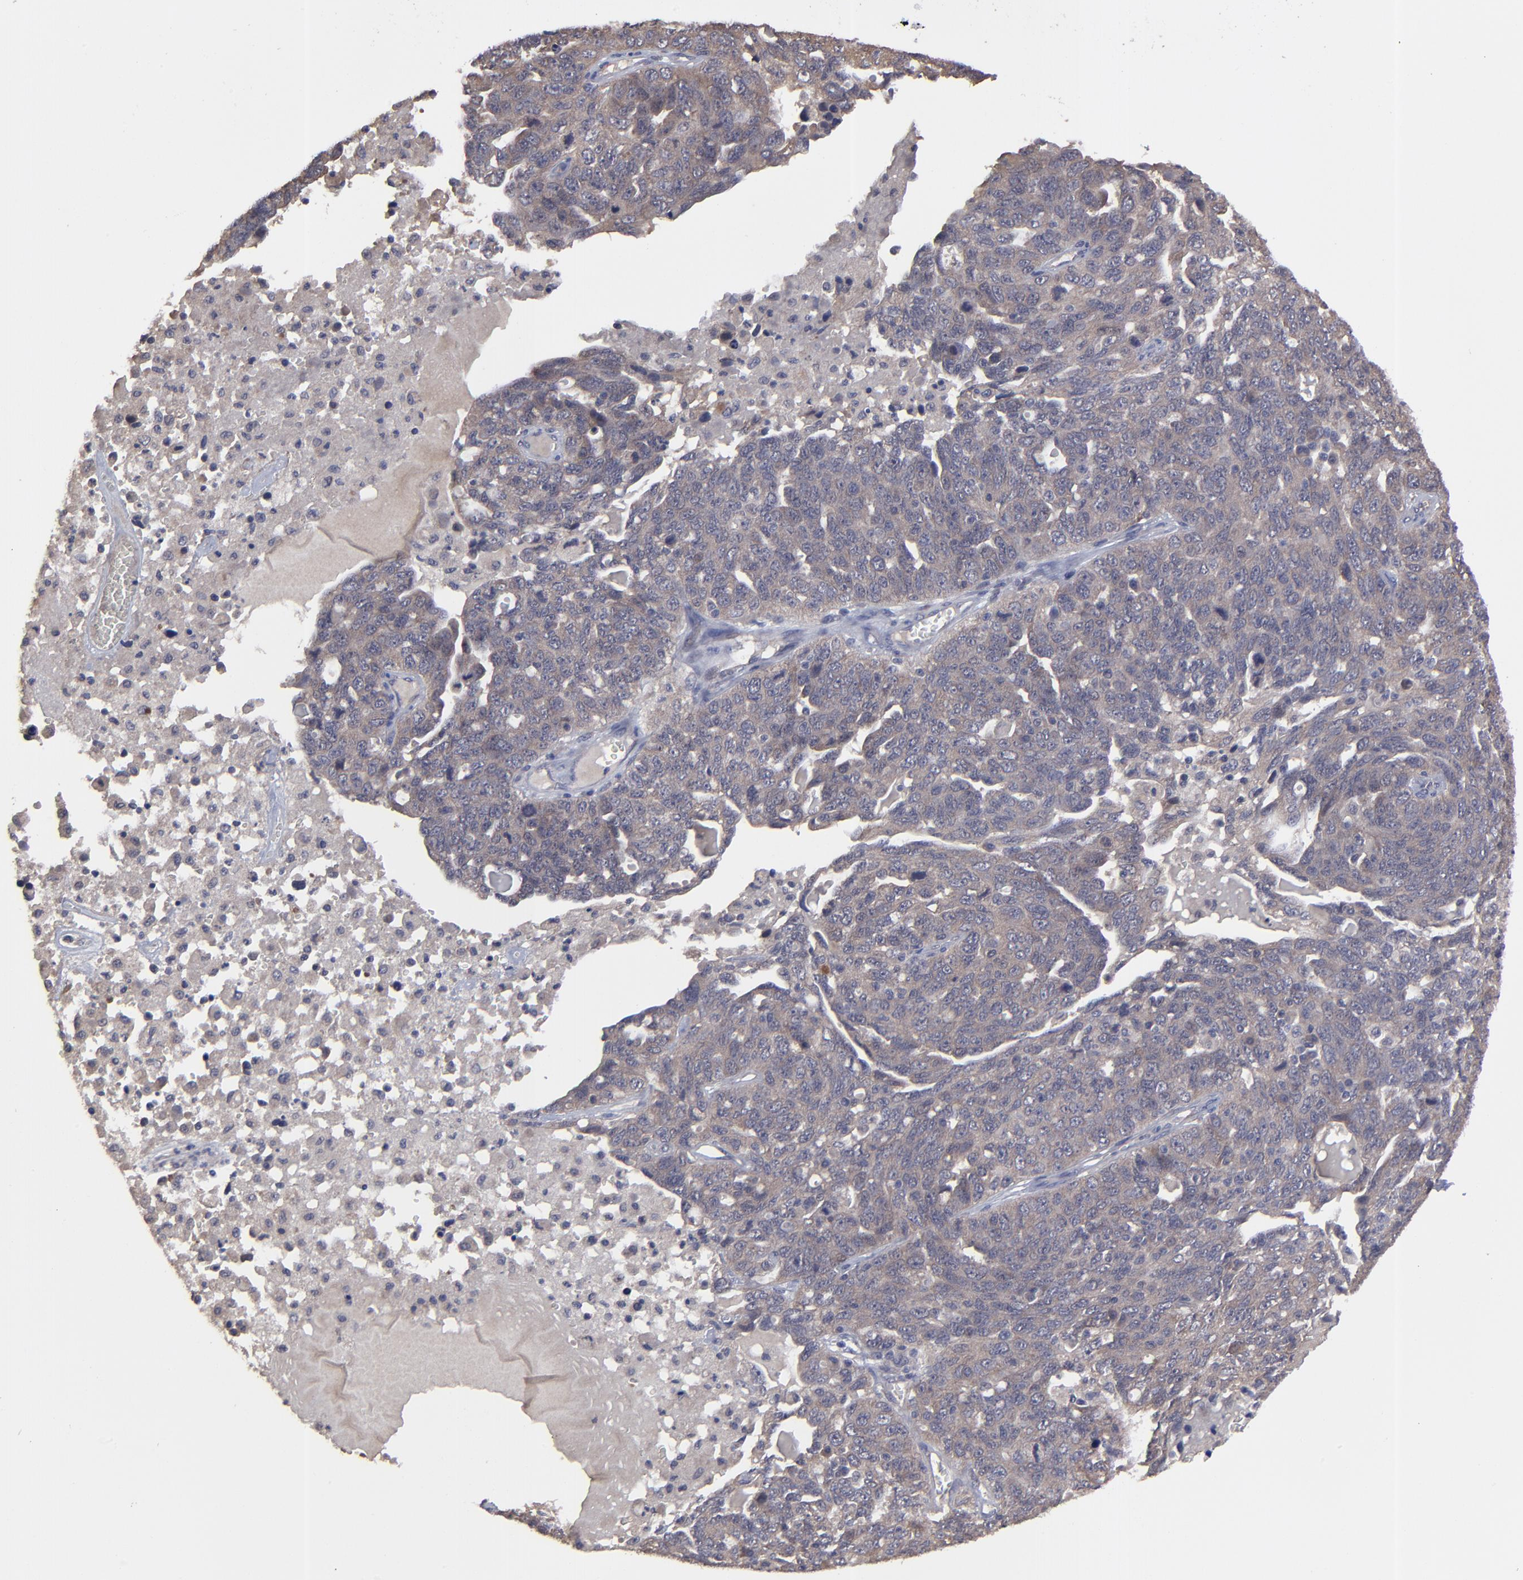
{"staining": {"intensity": "weak", "quantity": ">75%", "location": "cytoplasmic/membranous"}, "tissue": "ovarian cancer", "cell_type": "Tumor cells", "image_type": "cancer", "snomed": [{"axis": "morphology", "description": "Cystadenocarcinoma, serous, NOS"}, {"axis": "topography", "description": "Ovary"}], "caption": "Immunohistochemistry (IHC) (DAB (3,3'-diaminobenzidine)) staining of ovarian cancer (serous cystadenocarcinoma) exhibits weak cytoplasmic/membranous protein staining in about >75% of tumor cells. The staining was performed using DAB (3,3'-diaminobenzidine) to visualize the protein expression in brown, while the nuclei were stained in blue with hematoxylin (Magnification: 20x).", "gene": "ZNF780B", "patient": {"sex": "female", "age": 71}}